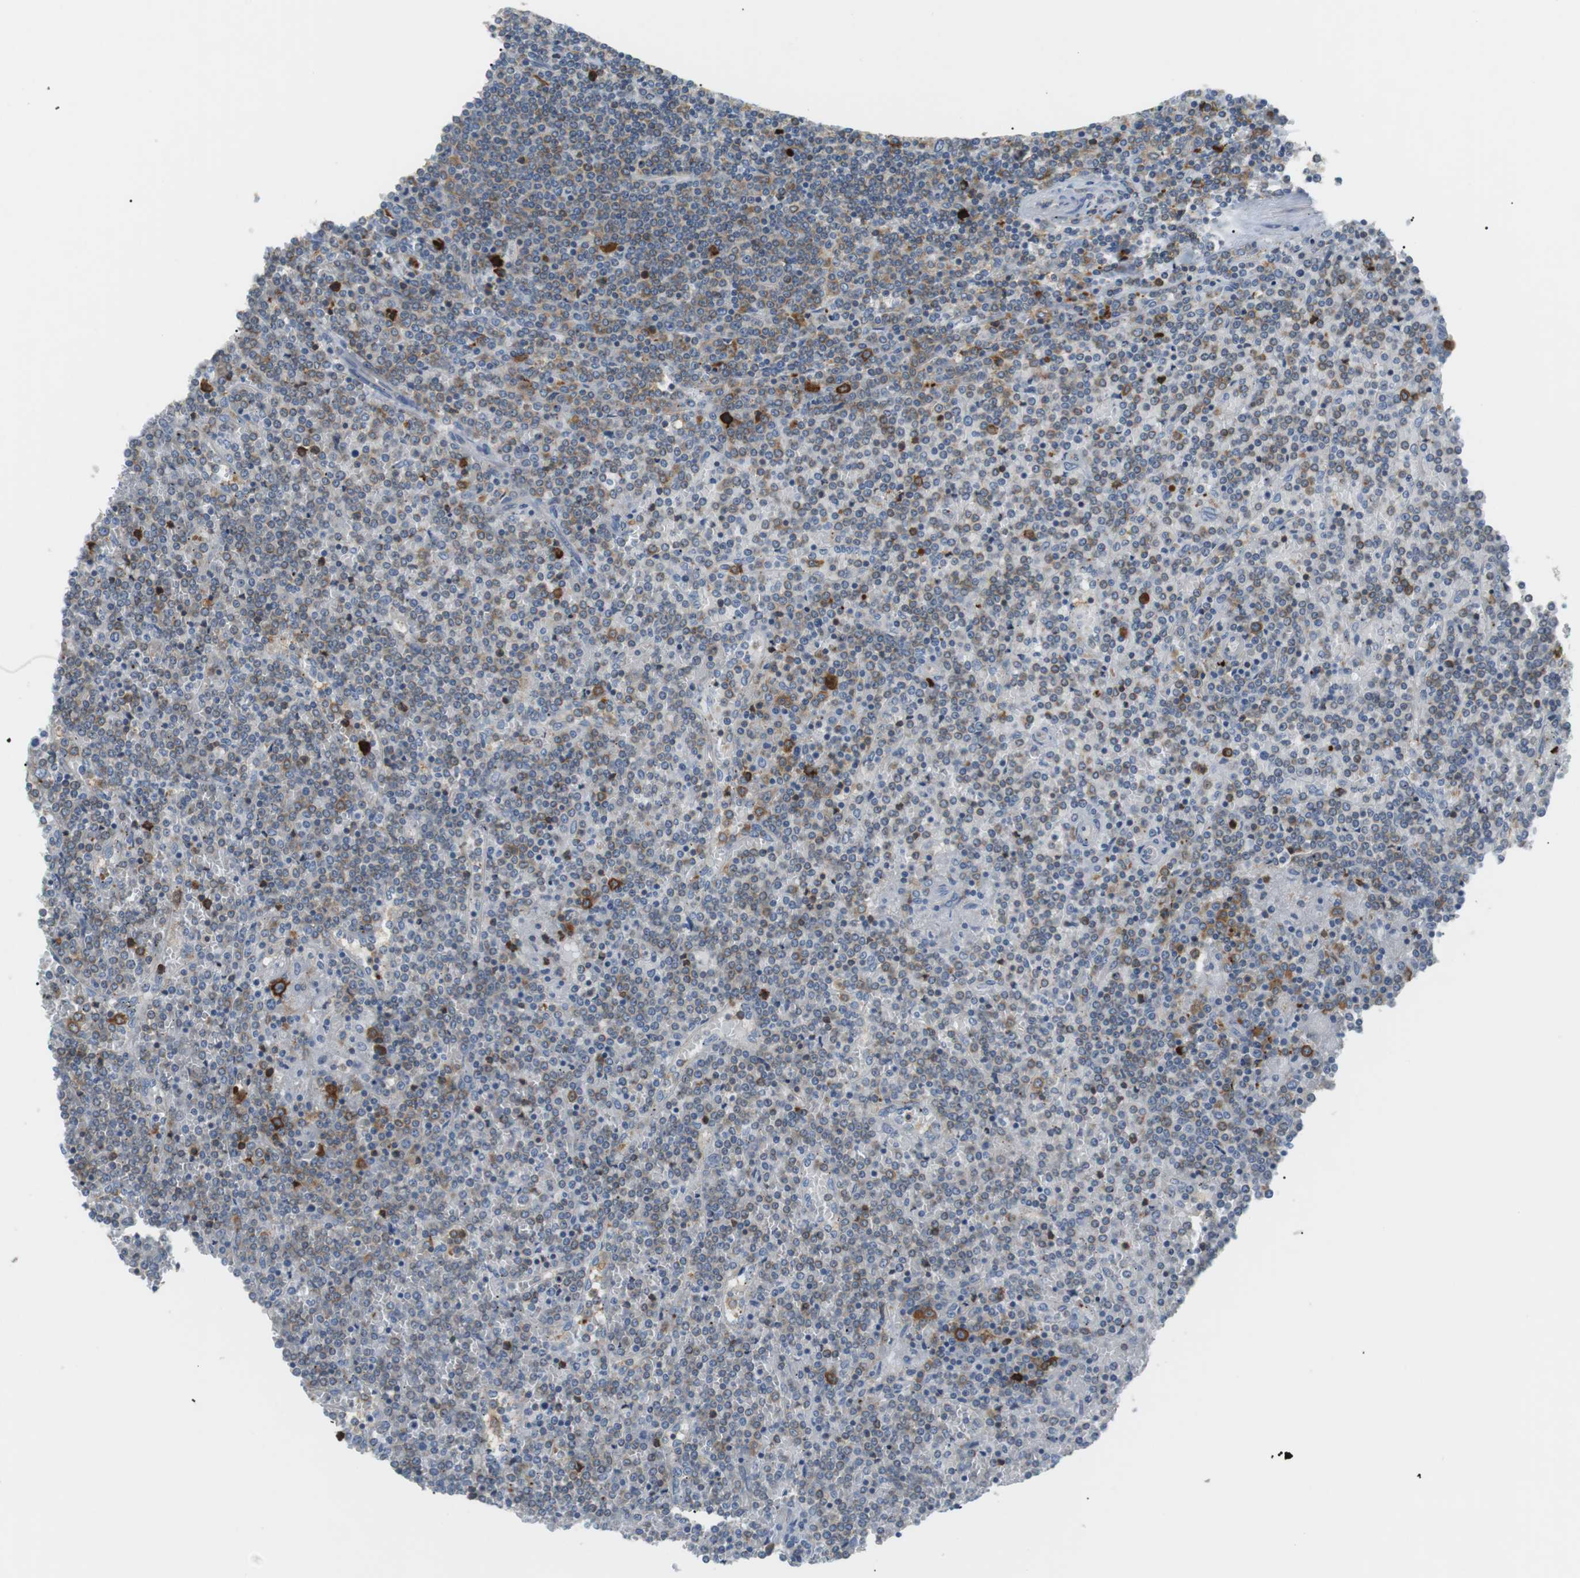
{"staining": {"intensity": "moderate", "quantity": "25%-75%", "location": "cytoplasmic/membranous"}, "tissue": "lymphoma", "cell_type": "Tumor cells", "image_type": "cancer", "snomed": [{"axis": "morphology", "description": "Malignant lymphoma, non-Hodgkin's type, Low grade"}, {"axis": "topography", "description": "Spleen"}], "caption": "Lymphoma was stained to show a protein in brown. There is medium levels of moderate cytoplasmic/membranous positivity in approximately 25%-75% of tumor cells. The protein of interest is shown in brown color, while the nuclei are stained blue.", "gene": "TMEM200A", "patient": {"sex": "female", "age": 19}}